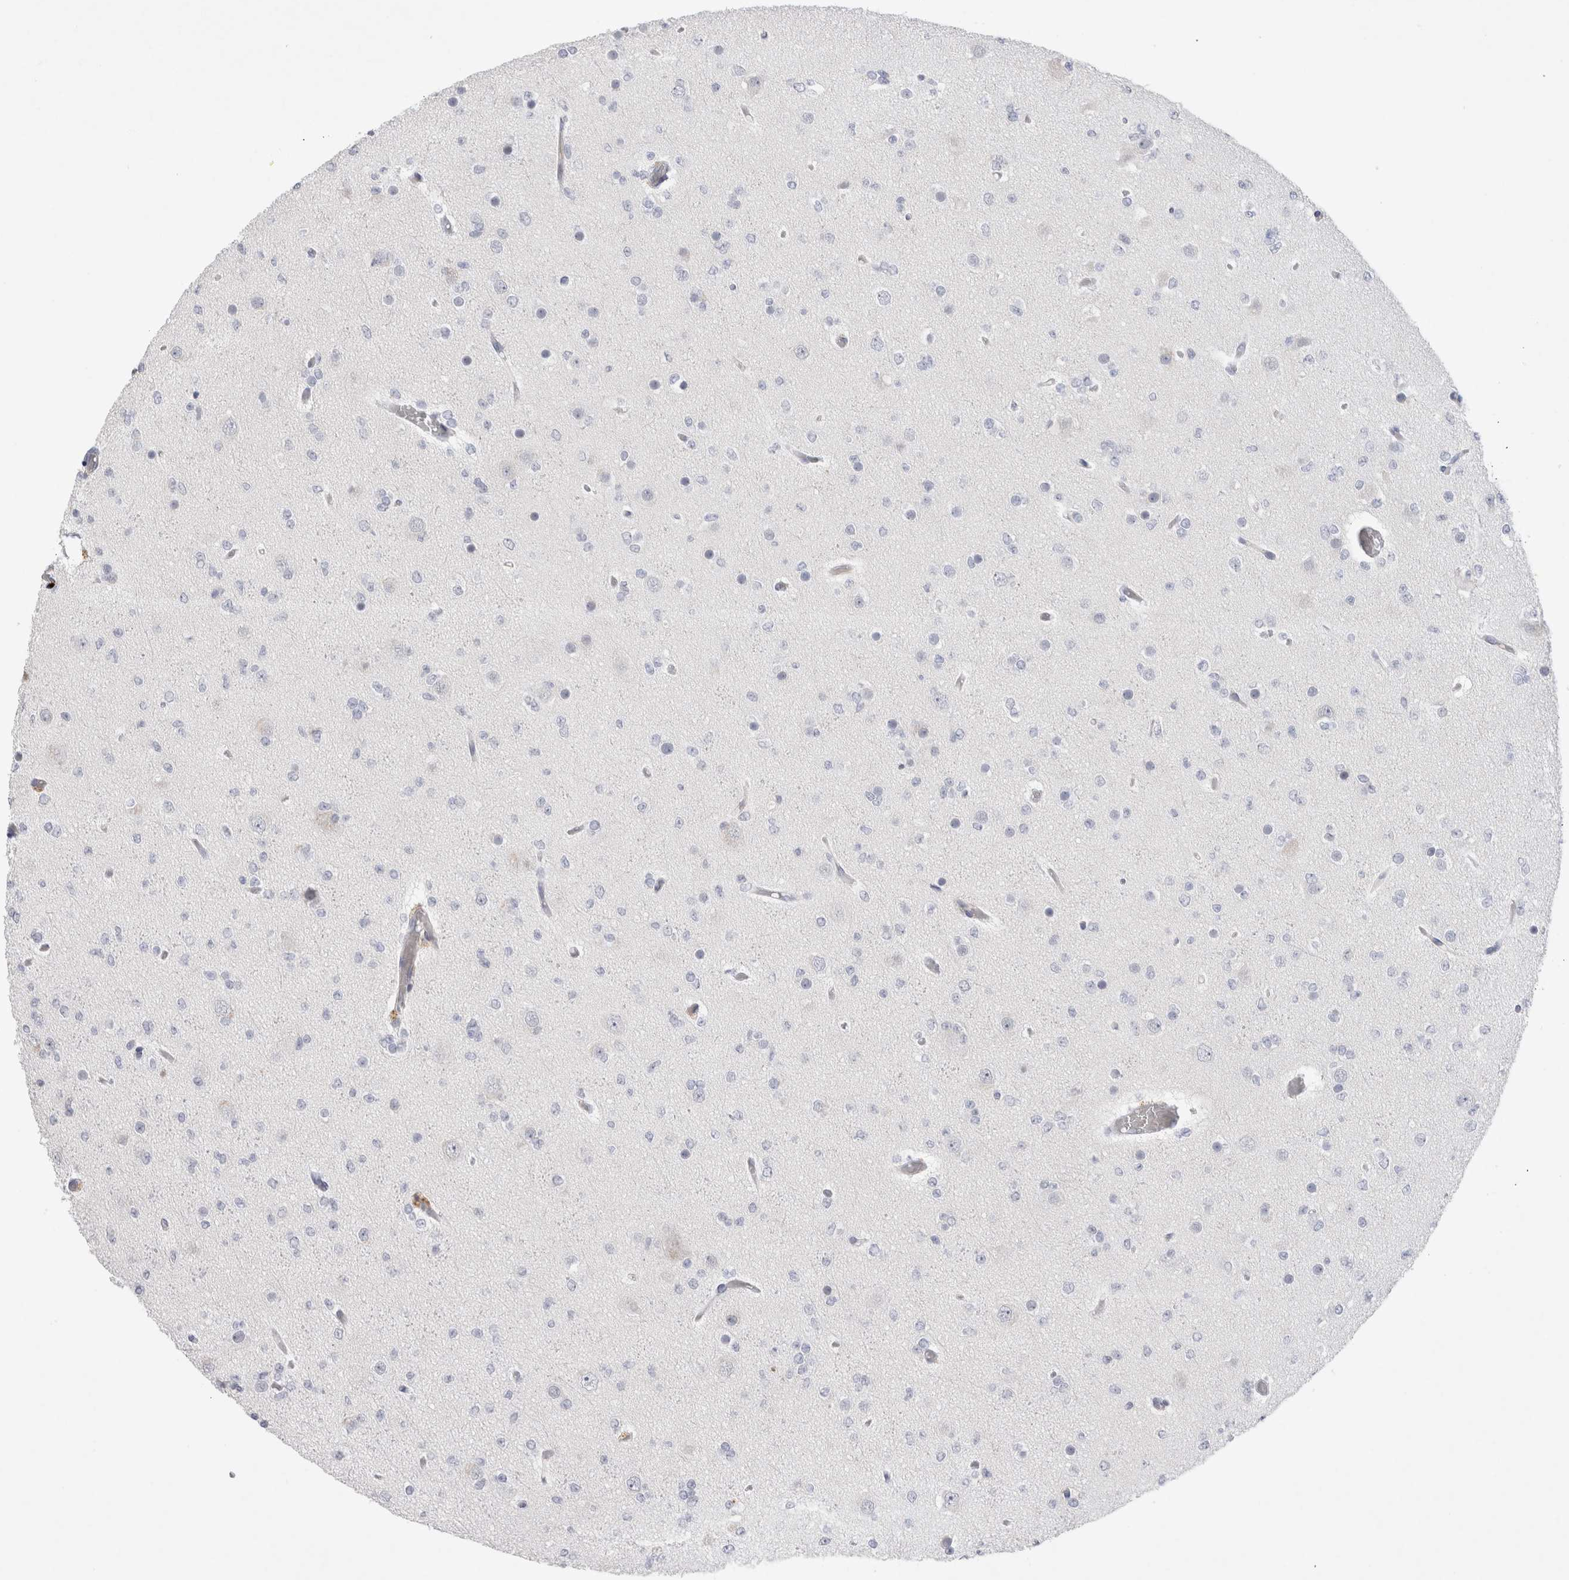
{"staining": {"intensity": "negative", "quantity": "none", "location": "none"}, "tissue": "glioma", "cell_type": "Tumor cells", "image_type": "cancer", "snomed": [{"axis": "morphology", "description": "Glioma, malignant, Low grade"}, {"axis": "topography", "description": "Brain"}], "caption": "Immunohistochemical staining of human malignant glioma (low-grade) shows no significant expression in tumor cells.", "gene": "GAA", "patient": {"sex": "female", "age": 22}}